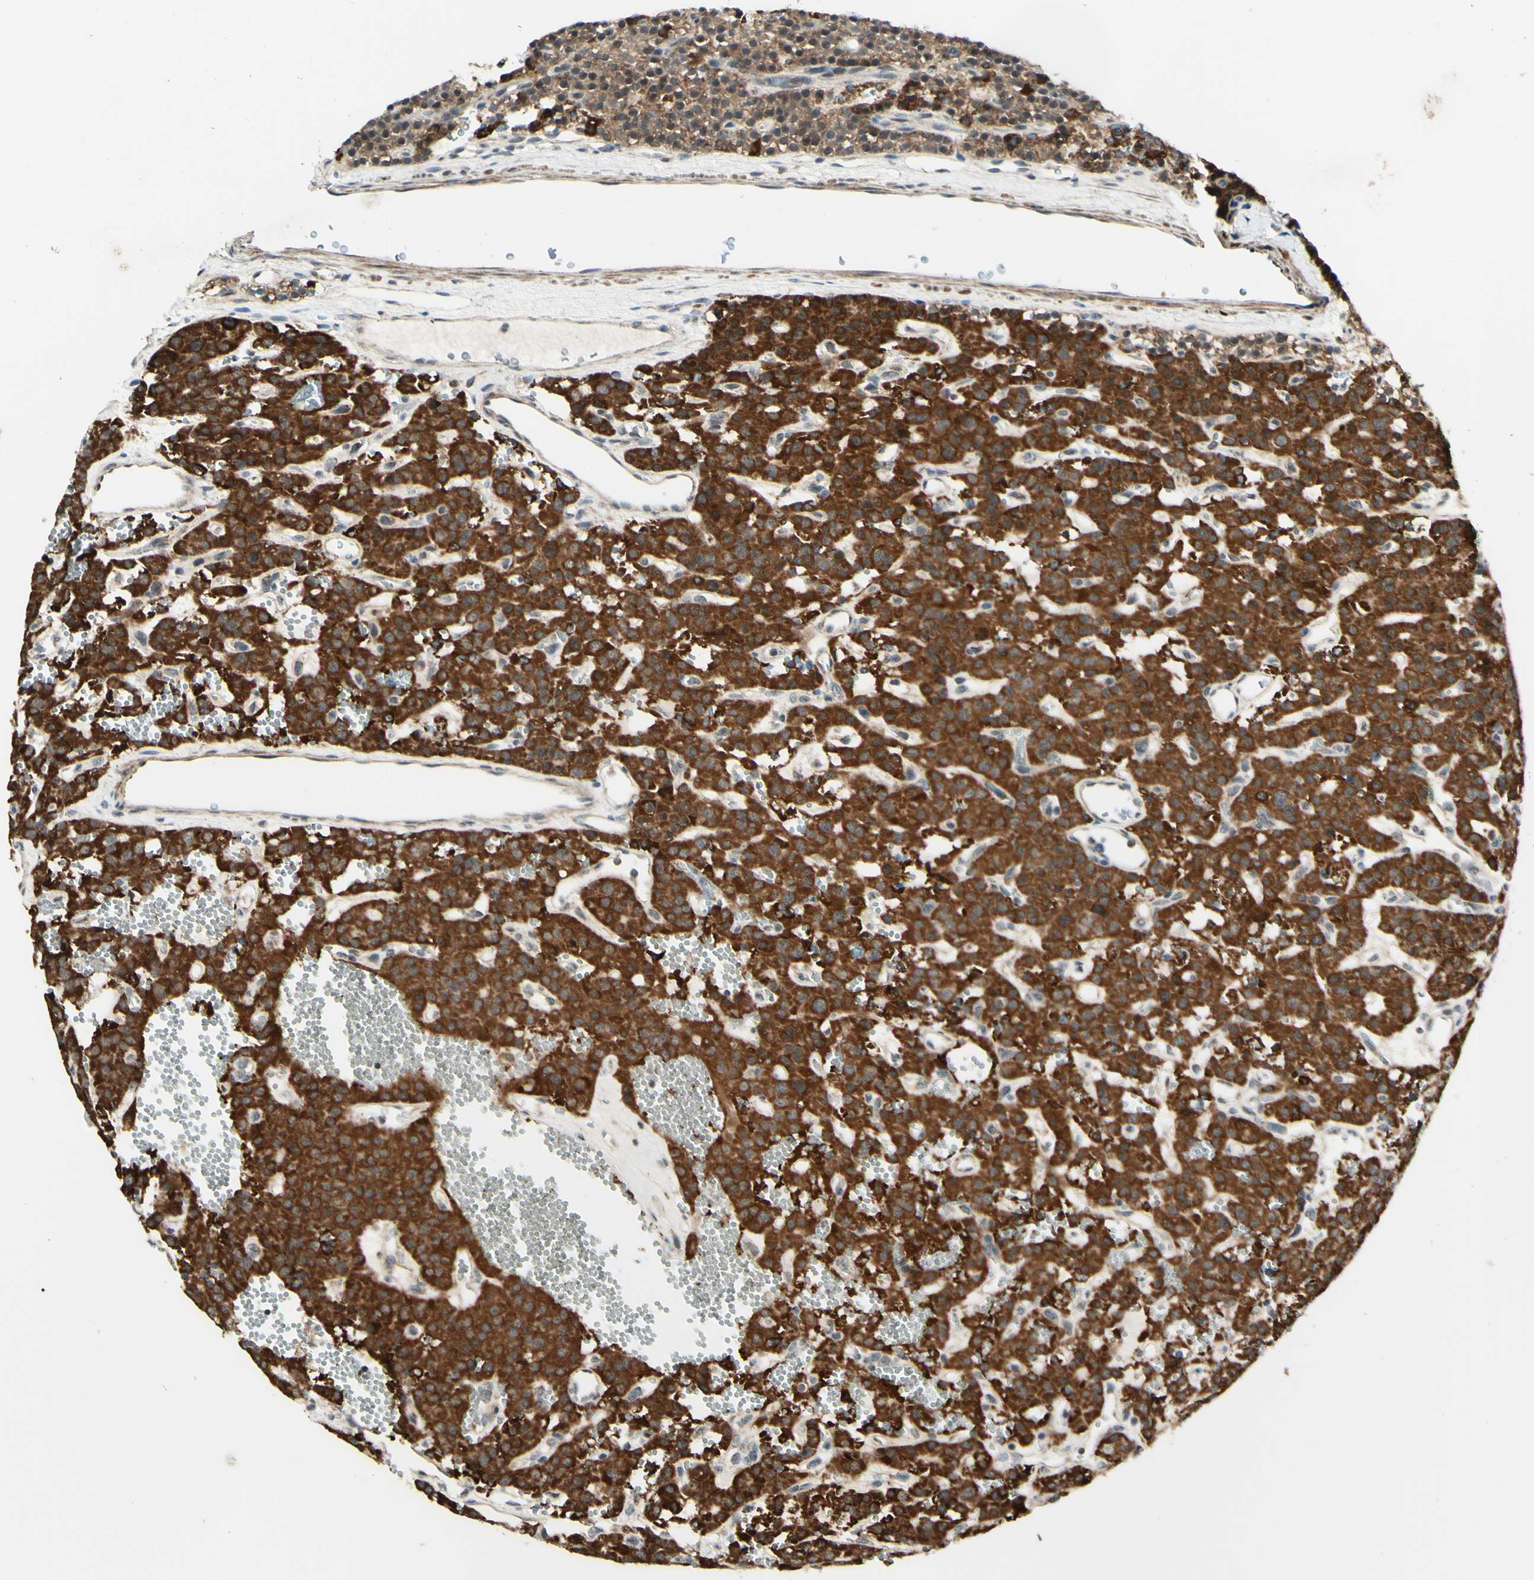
{"staining": {"intensity": "strong", "quantity": ">75%", "location": "cytoplasmic/membranous"}, "tissue": "parathyroid gland", "cell_type": "Glandular cells", "image_type": "normal", "snomed": [{"axis": "morphology", "description": "Normal tissue, NOS"}, {"axis": "morphology", "description": "Adenoma, NOS"}, {"axis": "topography", "description": "Parathyroid gland"}], "caption": "Benign parathyroid gland demonstrates strong cytoplasmic/membranous staining in approximately >75% of glandular cells Nuclei are stained in blue..", "gene": "DHRS3", "patient": {"sex": "female", "age": 81}}